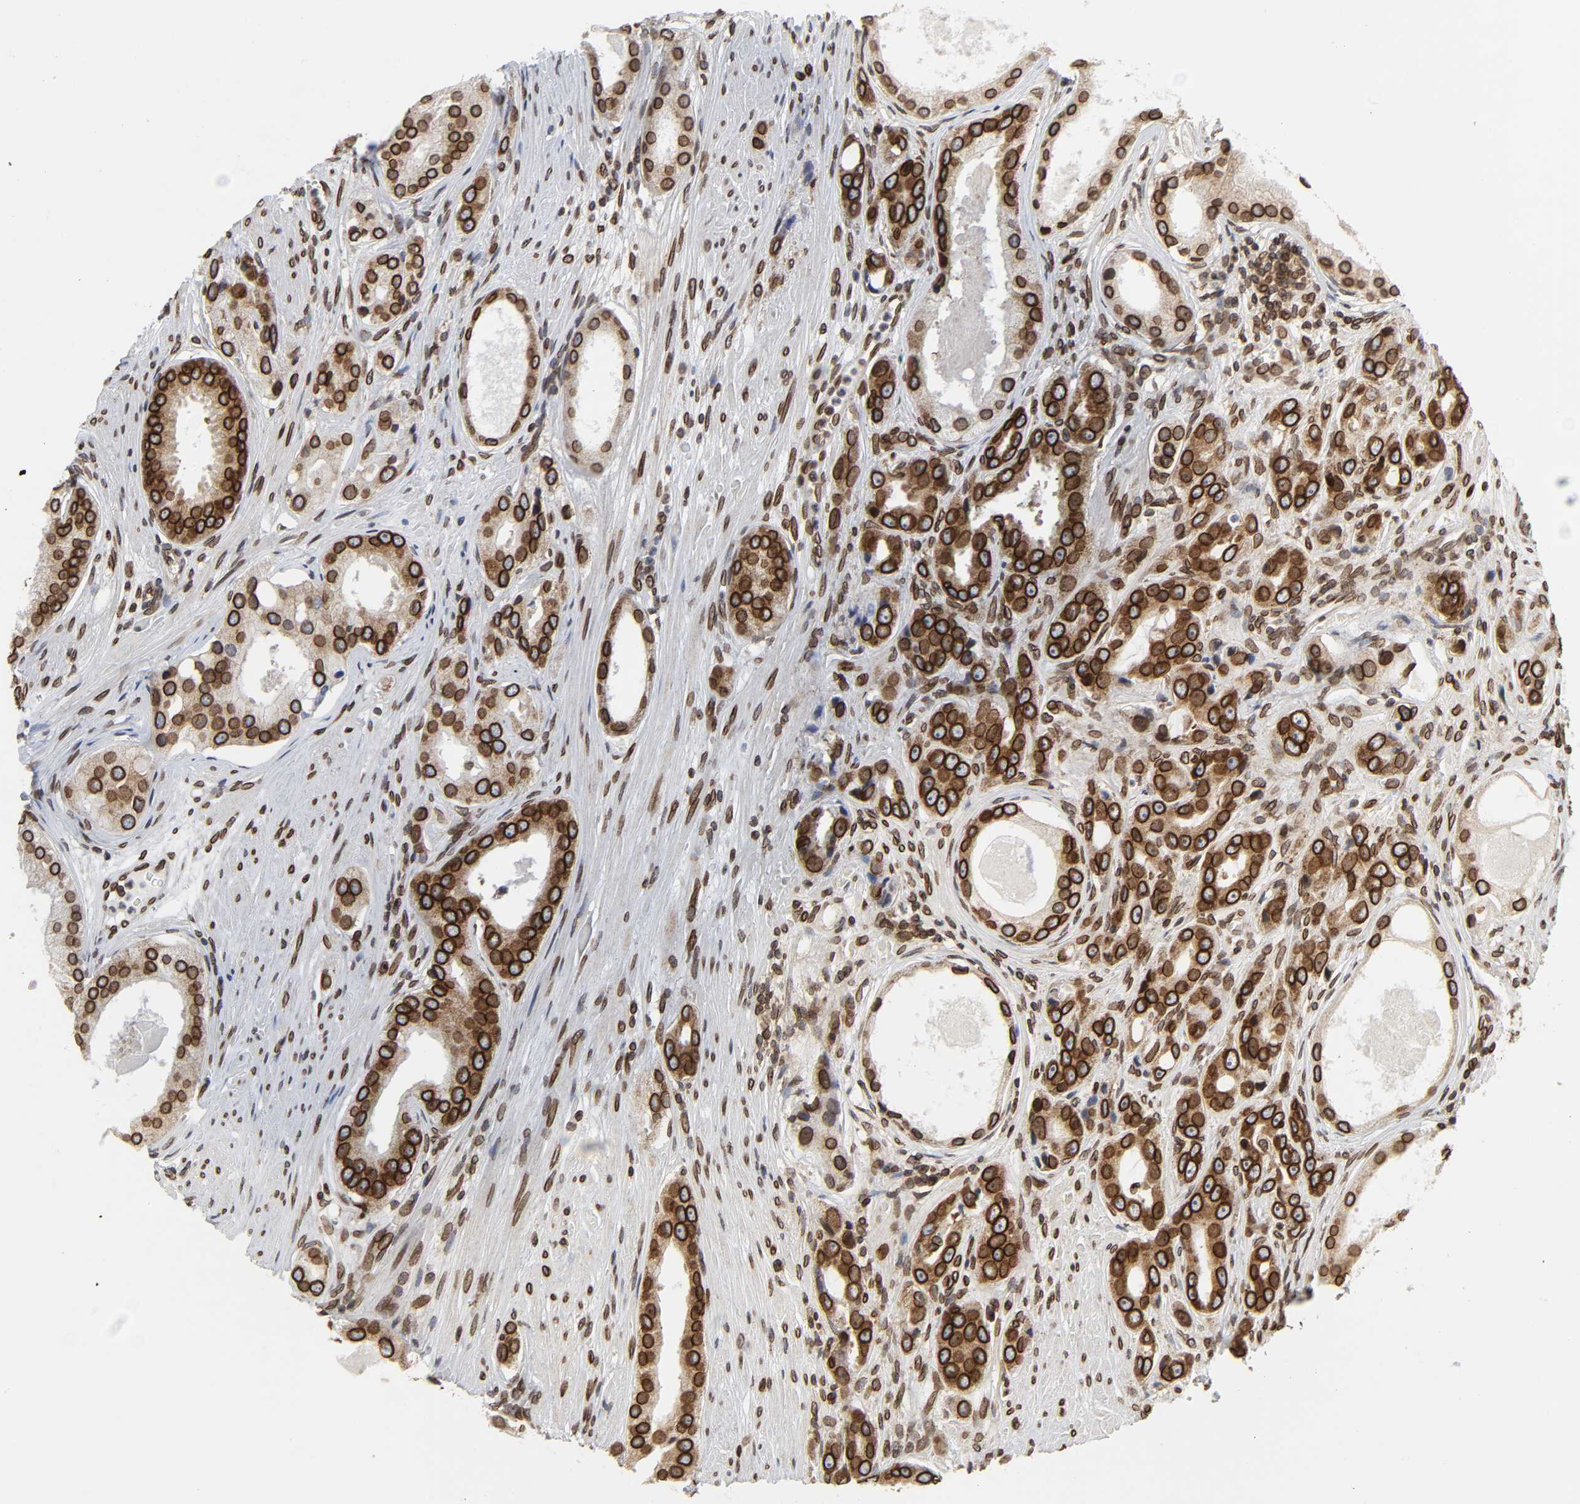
{"staining": {"intensity": "strong", "quantity": ">75%", "location": "cytoplasmic/membranous,nuclear"}, "tissue": "prostate cancer", "cell_type": "Tumor cells", "image_type": "cancer", "snomed": [{"axis": "morphology", "description": "Adenocarcinoma, Medium grade"}, {"axis": "topography", "description": "Prostate"}], "caption": "Immunohistochemistry (IHC) (DAB) staining of adenocarcinoma (medium-grade) (prostate) displays strong cytoplasmic/membranous and nuclear protein expression in approximately >75% of tumor cells. (DAB (3,3'-diaminobenzidine) IHC with brightfield microscopy, high magnification).", "gene": "RANGAP1", "patient": {"sex": "male", "age": 53}}